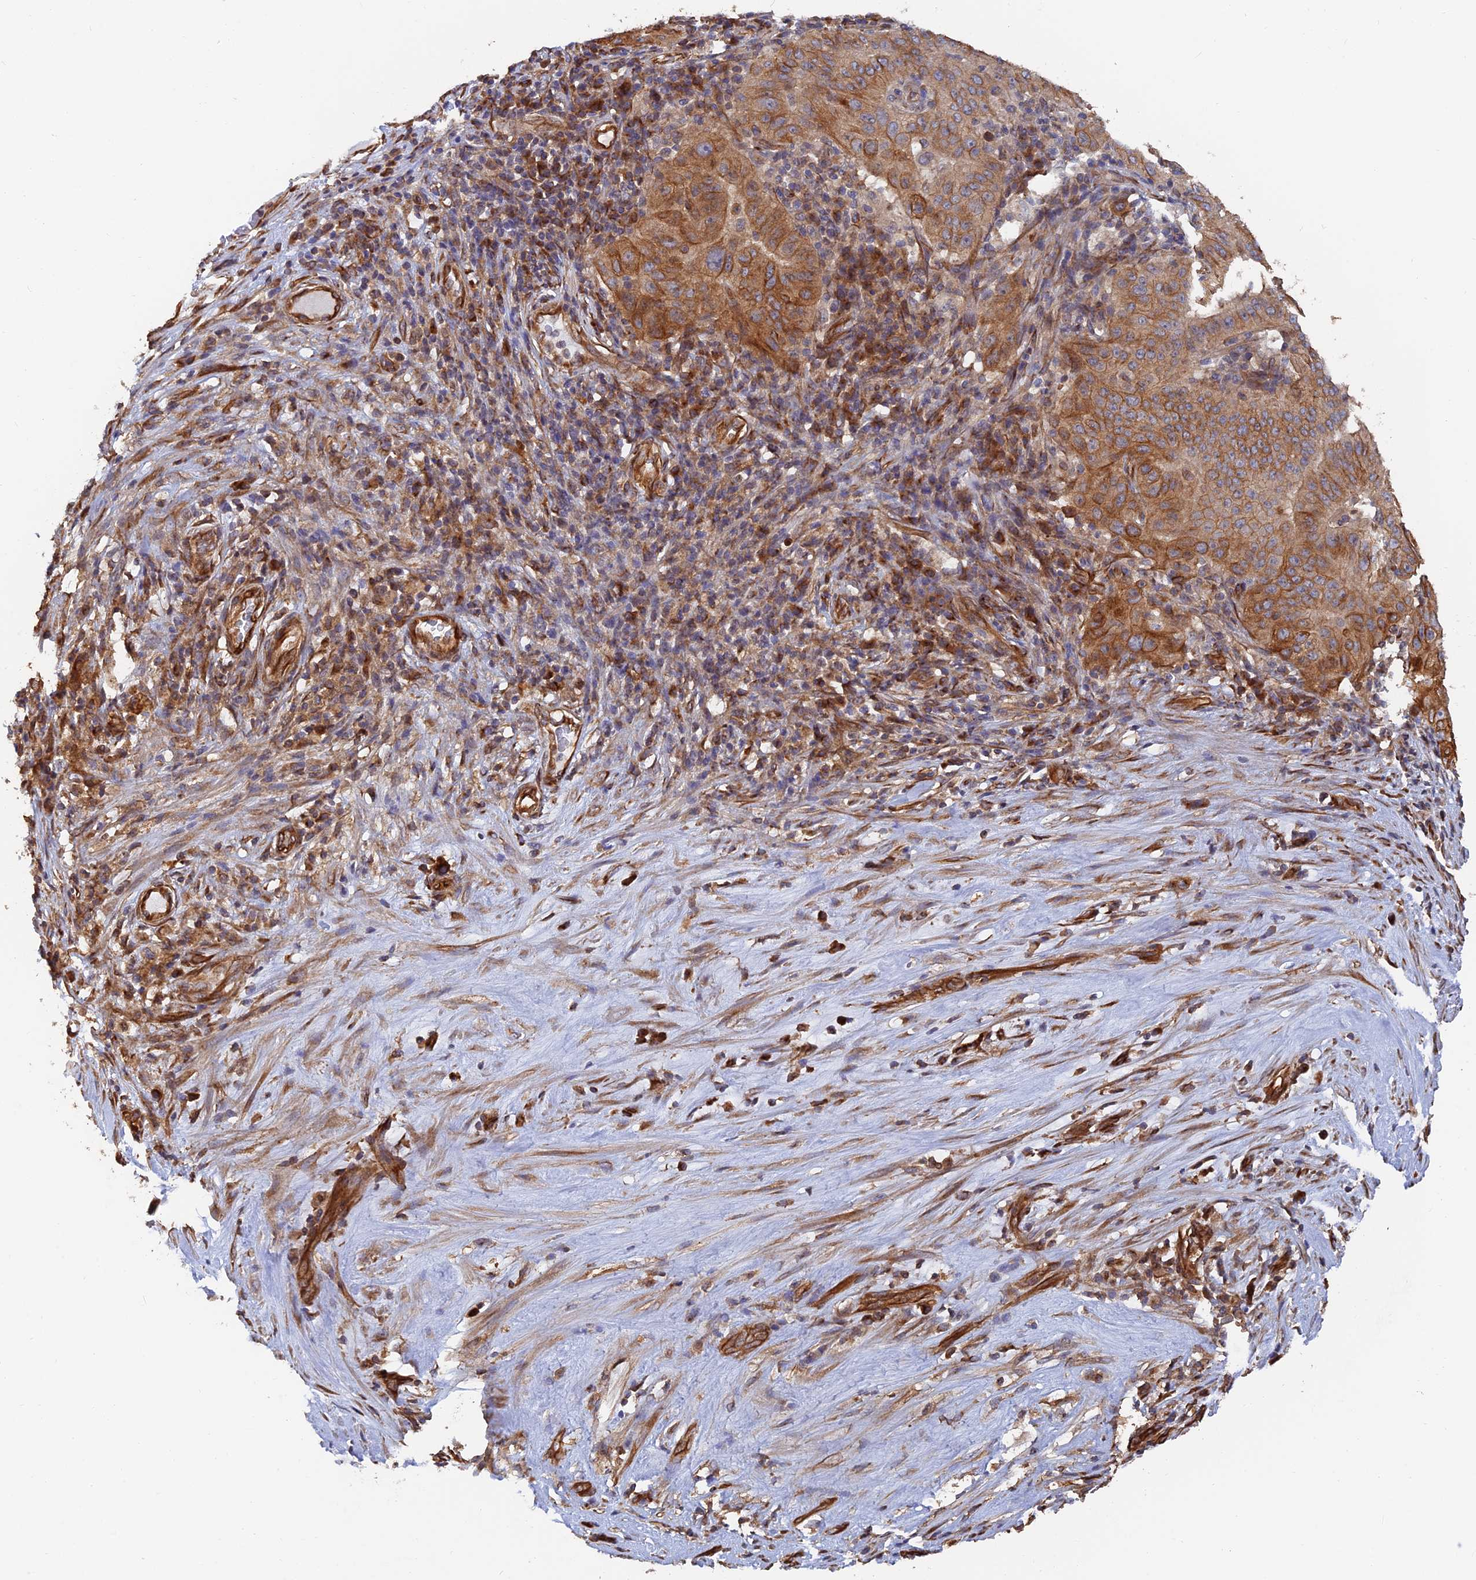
{"staining": {"intensity": "moderate", "quantity": ">75%", "location": "cytoplasmic/membranous"}, "tissue": "pancreatic cancer", "cell_type": "Tumor cells", "image_type": "cancer", "snomed": [{"axis": "morphology", "description": "Adenocarcinoma, NOS"}, {"axis": "topography", "description": "Pancreas"}], "caption": "Moderate cytoplasmic/membranous positivity for a protein is identified in approximately >75% of tumor cells of pancreatic cancer (adenocarcinoma) using immunohistochemistry (IHC).", "gene": "WBP11", "patient": {"sex": "male", "age": 63}}